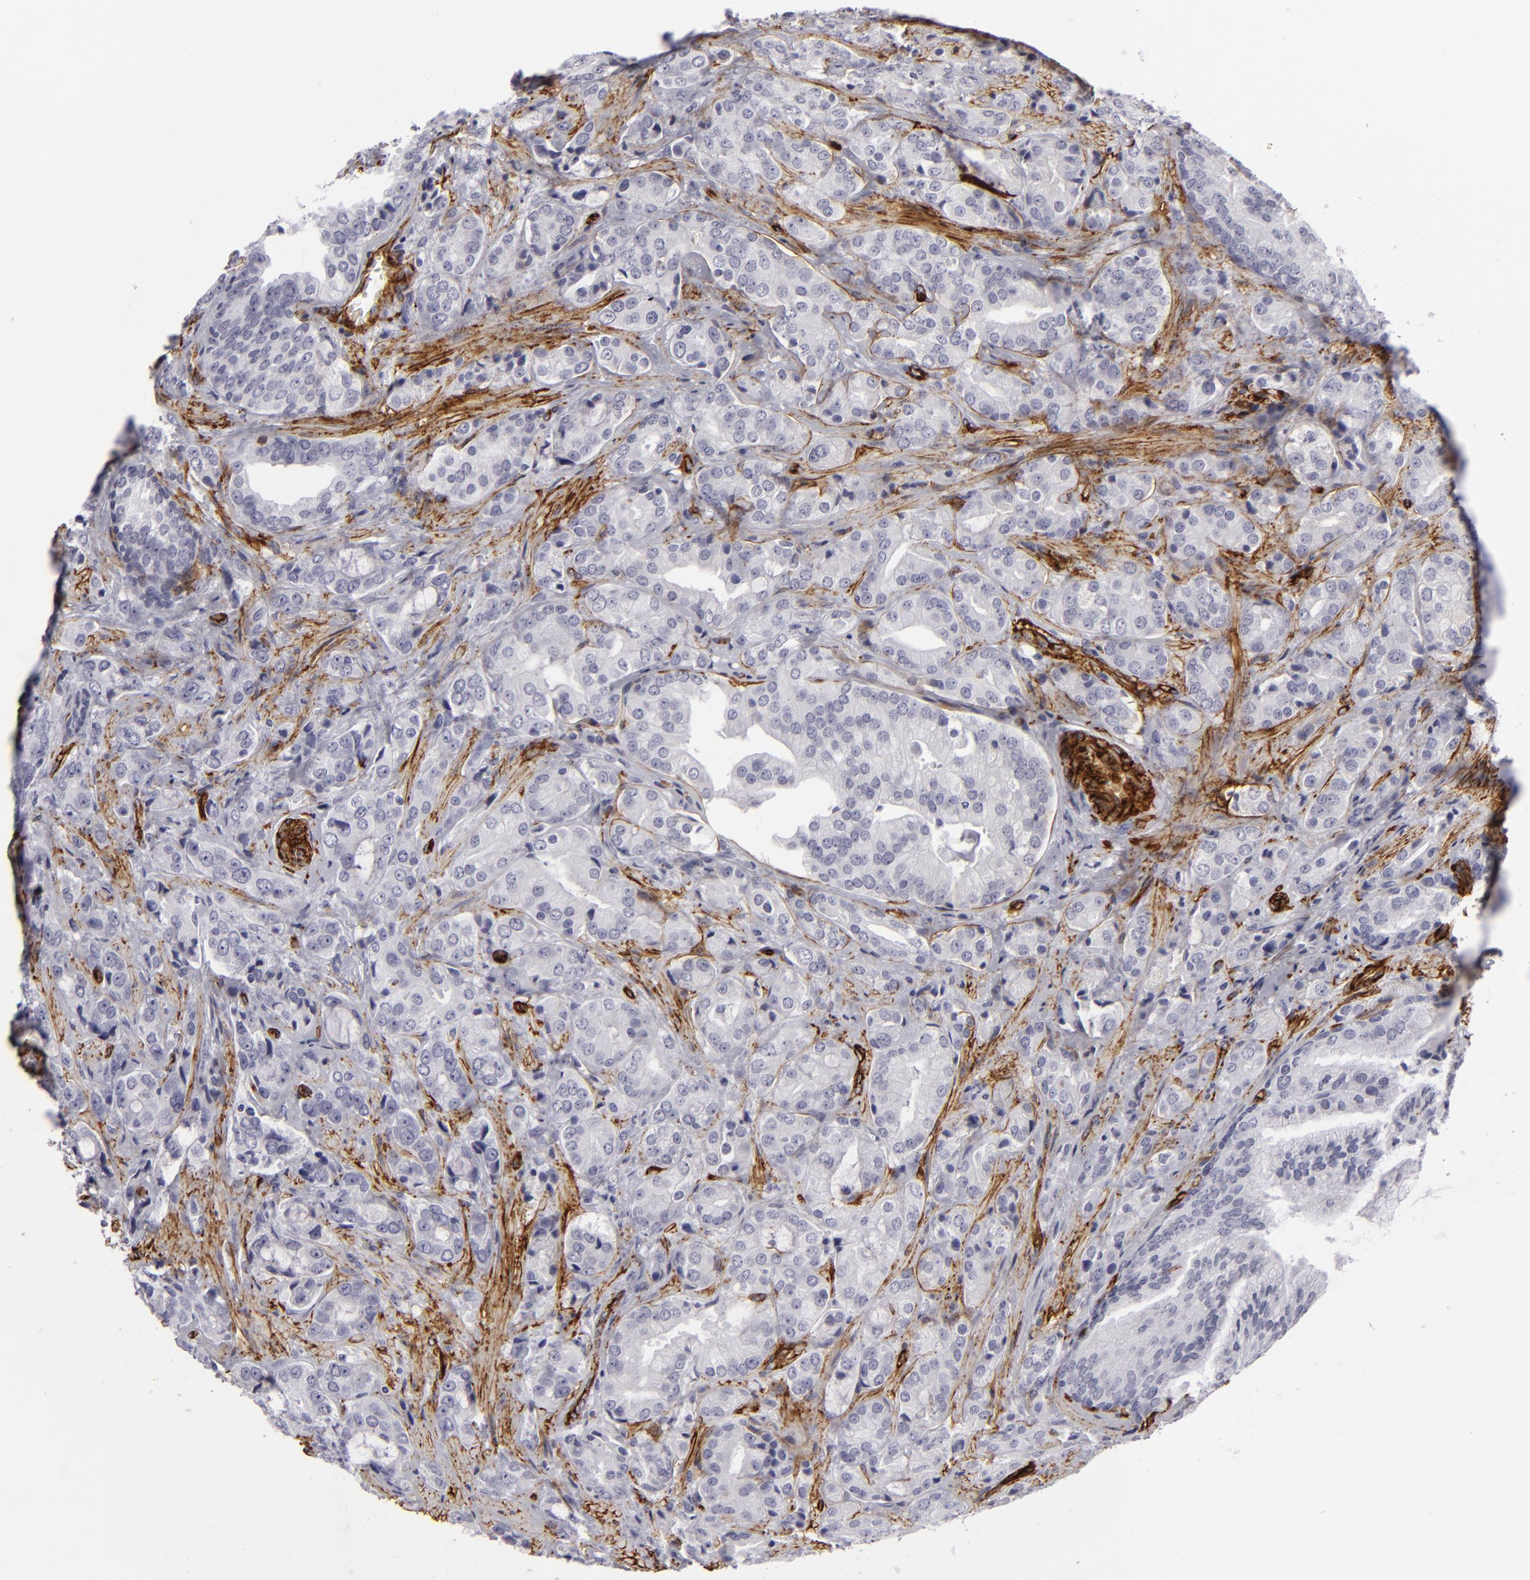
{"staining": {"intensity": "negative", "quantity": "none", "location": "none"}, "tissue": "prostate cancer", "cell_type": "Tumor cells", "image_type": "cancer", "snomed": [{"axis": "morphology", "description": "Adenocarcinoma, Medium grade"}, {"axis": "topography", "description": "Prostate"}], "caption": "Immunohistochemical staining of prostate cancer (medium-grade adenocarcinoma) shows no significant positivity in tumor cells.", "gene": "MCAM", "patient": {"sex": "male", "age": 70}}